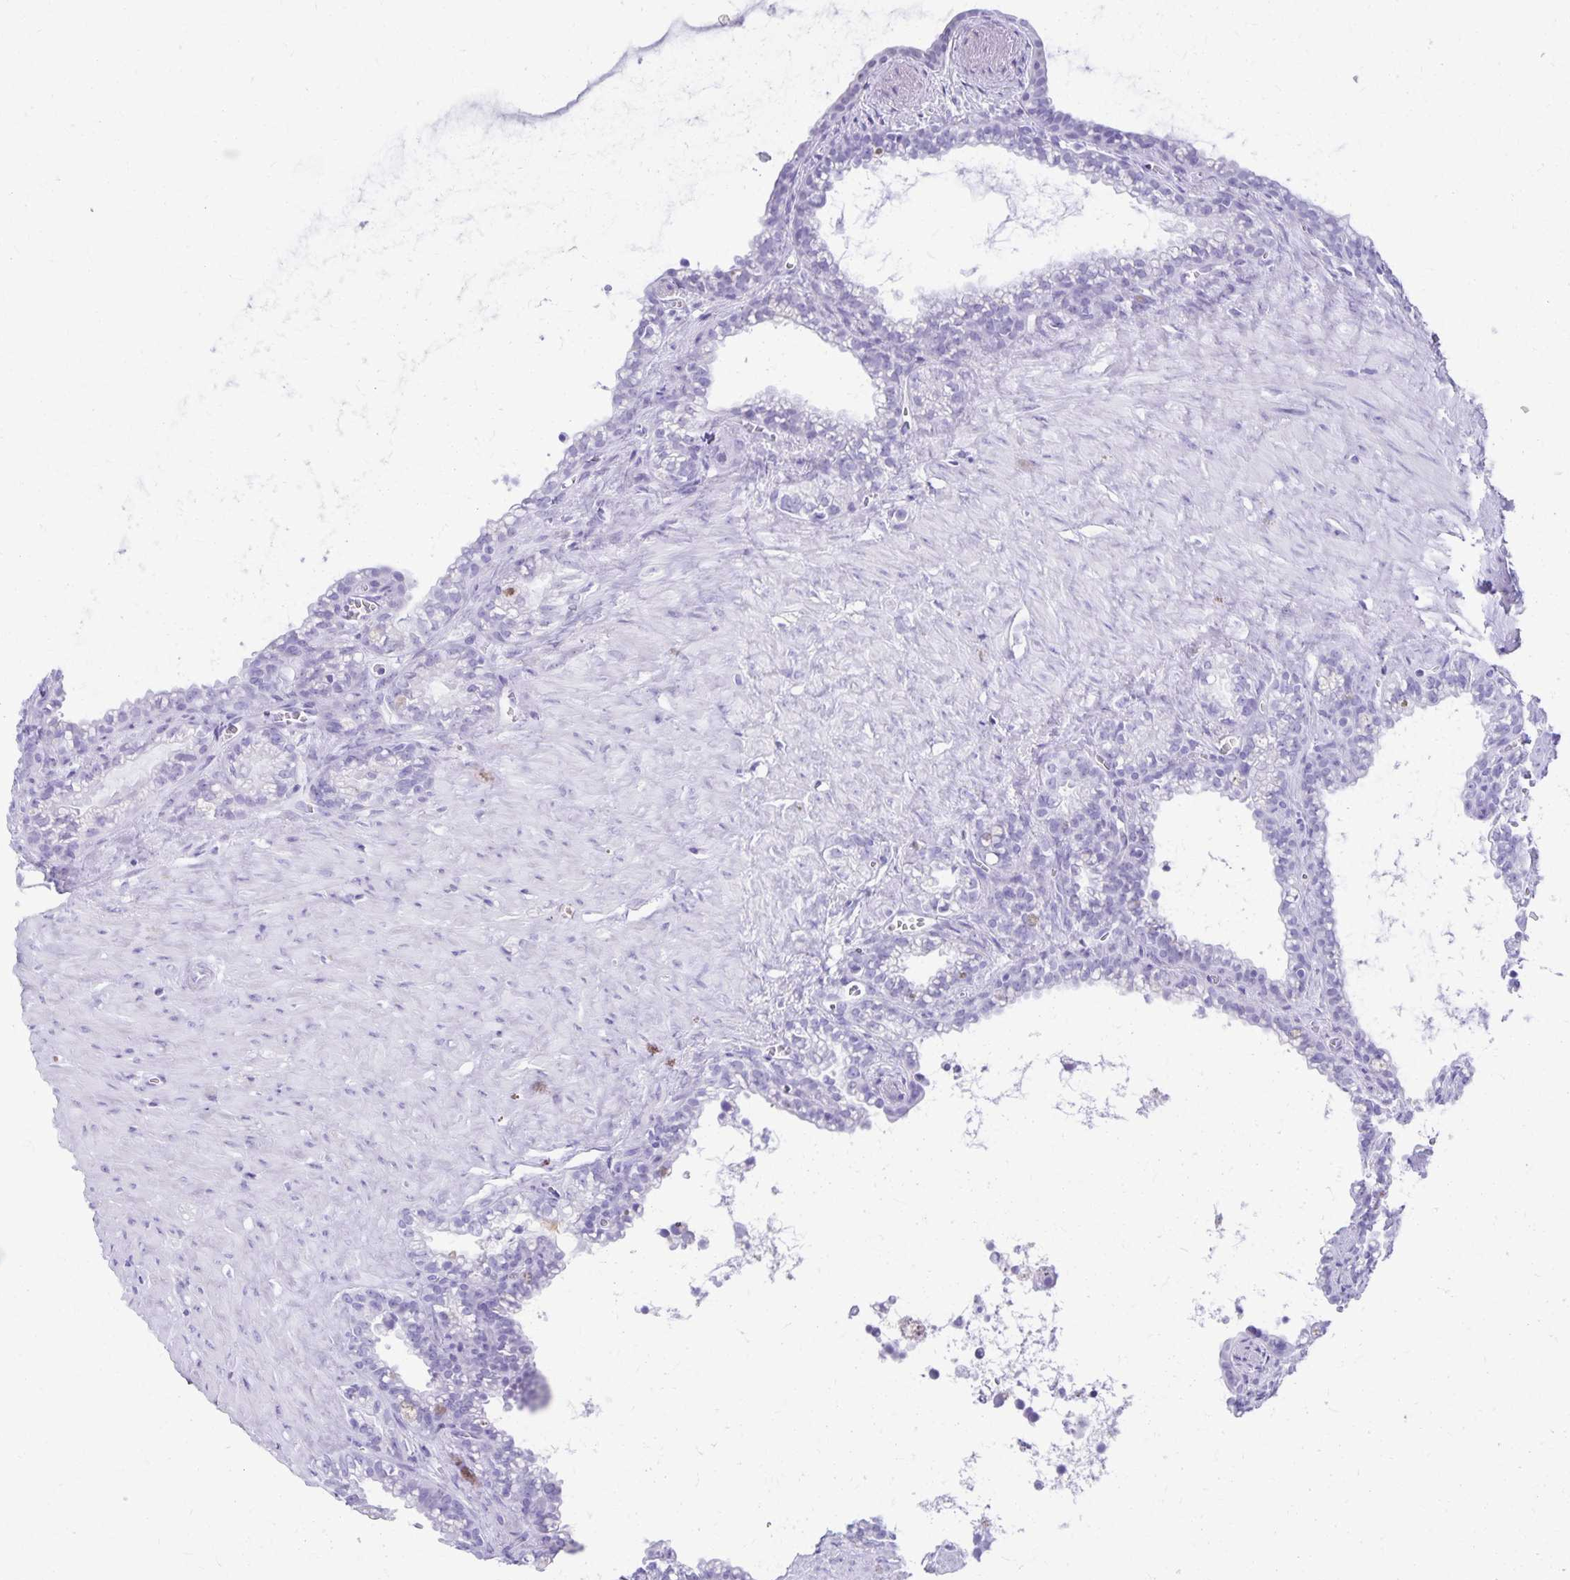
{"staining": {"intensity": "negative", "quantity": "none", "location": "none"}, "tissue": "seminal vesicle", "cell_type": "Glandular cells", "image_type": "normal", "snomed": [{"axis": "morphology", "description": "Normal tissue, NOS"}, {"axis": "topography", "description": "Seminal veicle"}], "caption": "Protein analysis of normal seminal vesicle exhibits no significant expression in glandular cells.", "gene": "DEFA5", "patient": {"sex": "male", "age": 76}}